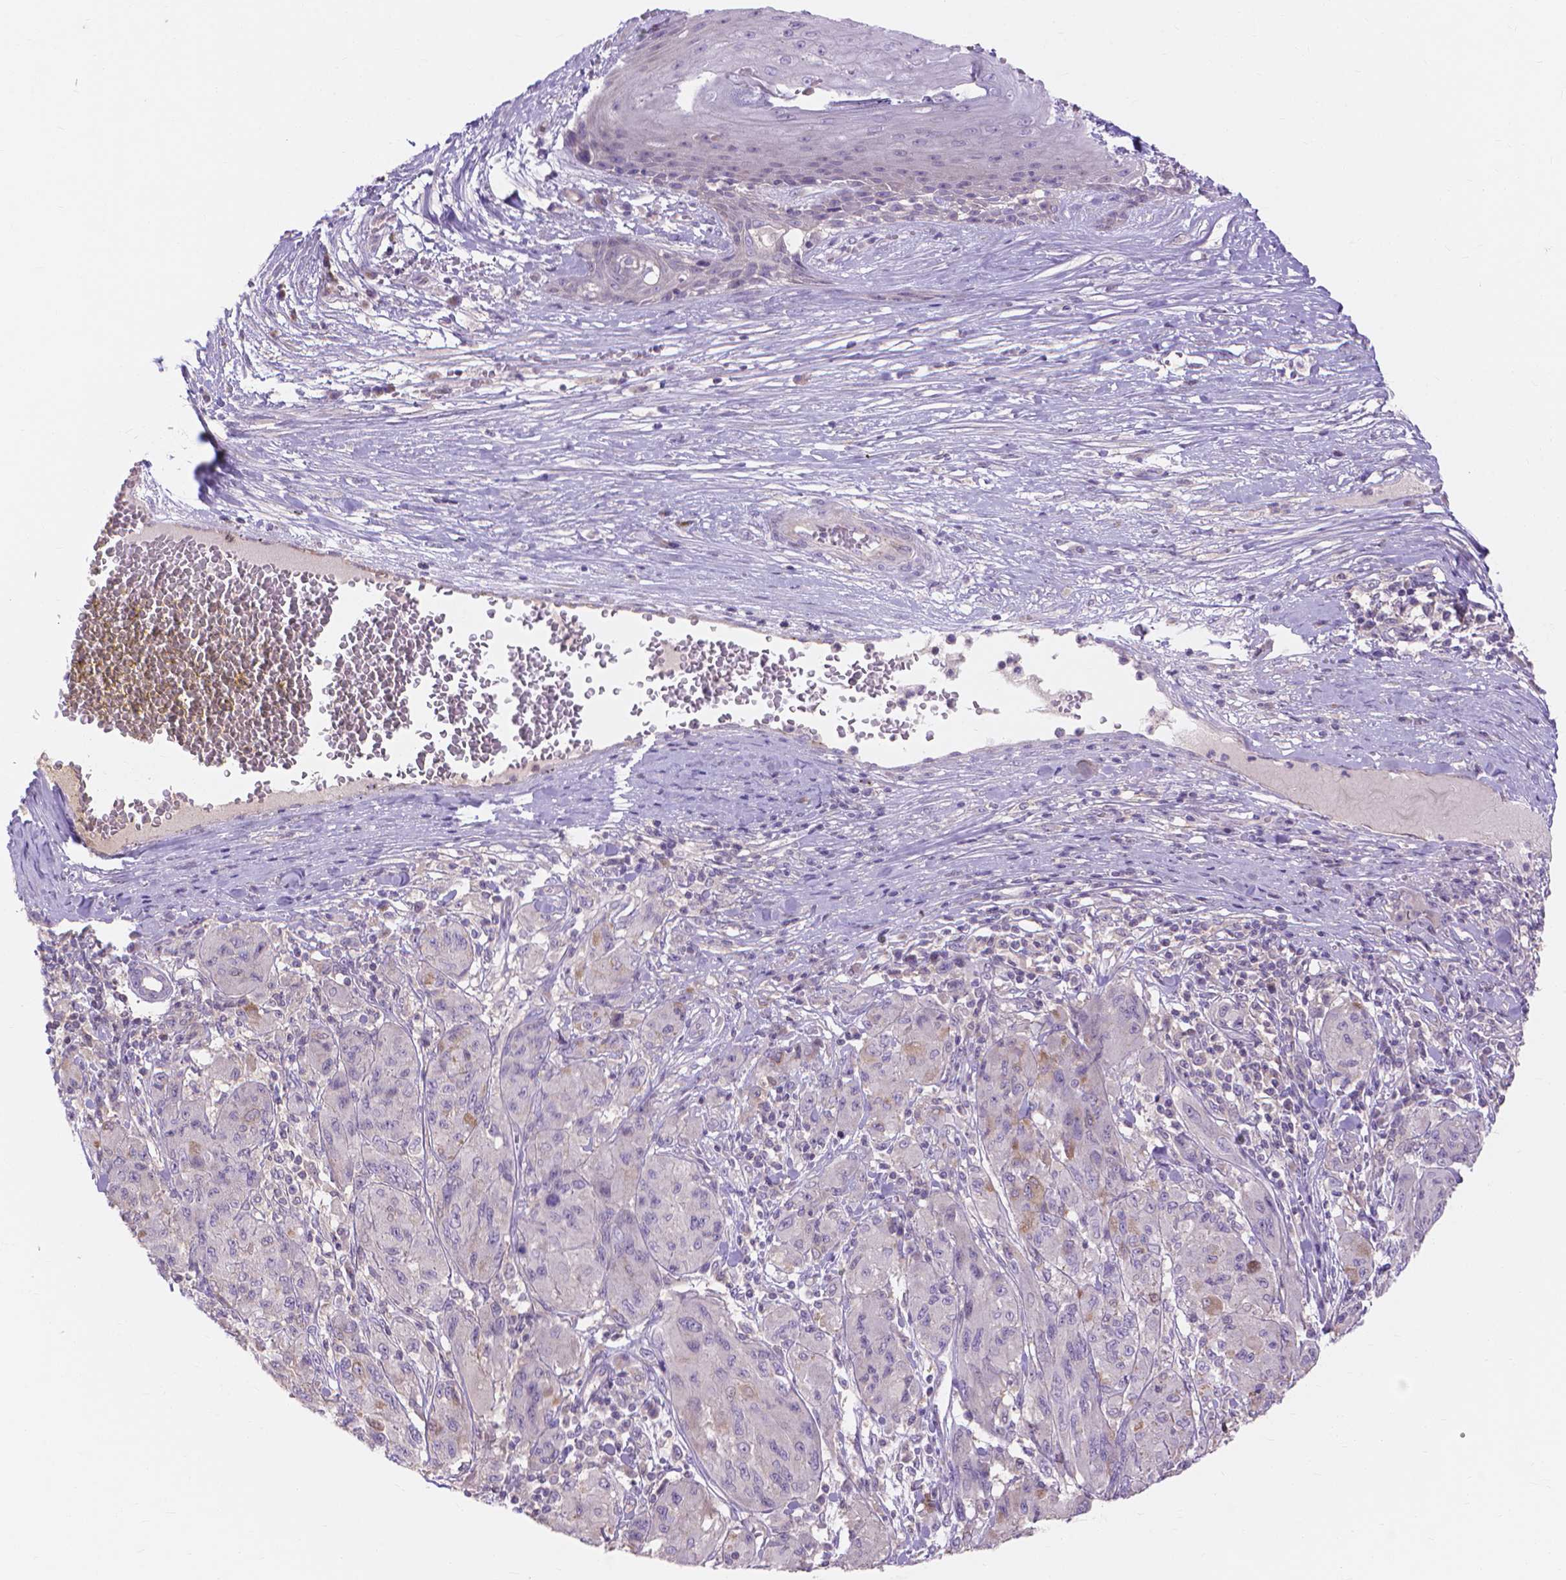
{"staining": {"intensity": "negative", "quantity": "none", "location": "none"}, "tissue": "melanoma", "cell_type": "Tumor cells", "image_type": "cancer", "snomed": [{"axis": "morphology", "description": "Malignant melanoma, NOS"}, {"axis": "topography", "description": "Skin"}], "caption": "DAB (3,3'-diaminobenzidine) immunohistochemical staining of melanoma exhibits no significant staining in tumor cells.", "gene": "PRDM13", "patient": {"sex": "female", "age": 91}}